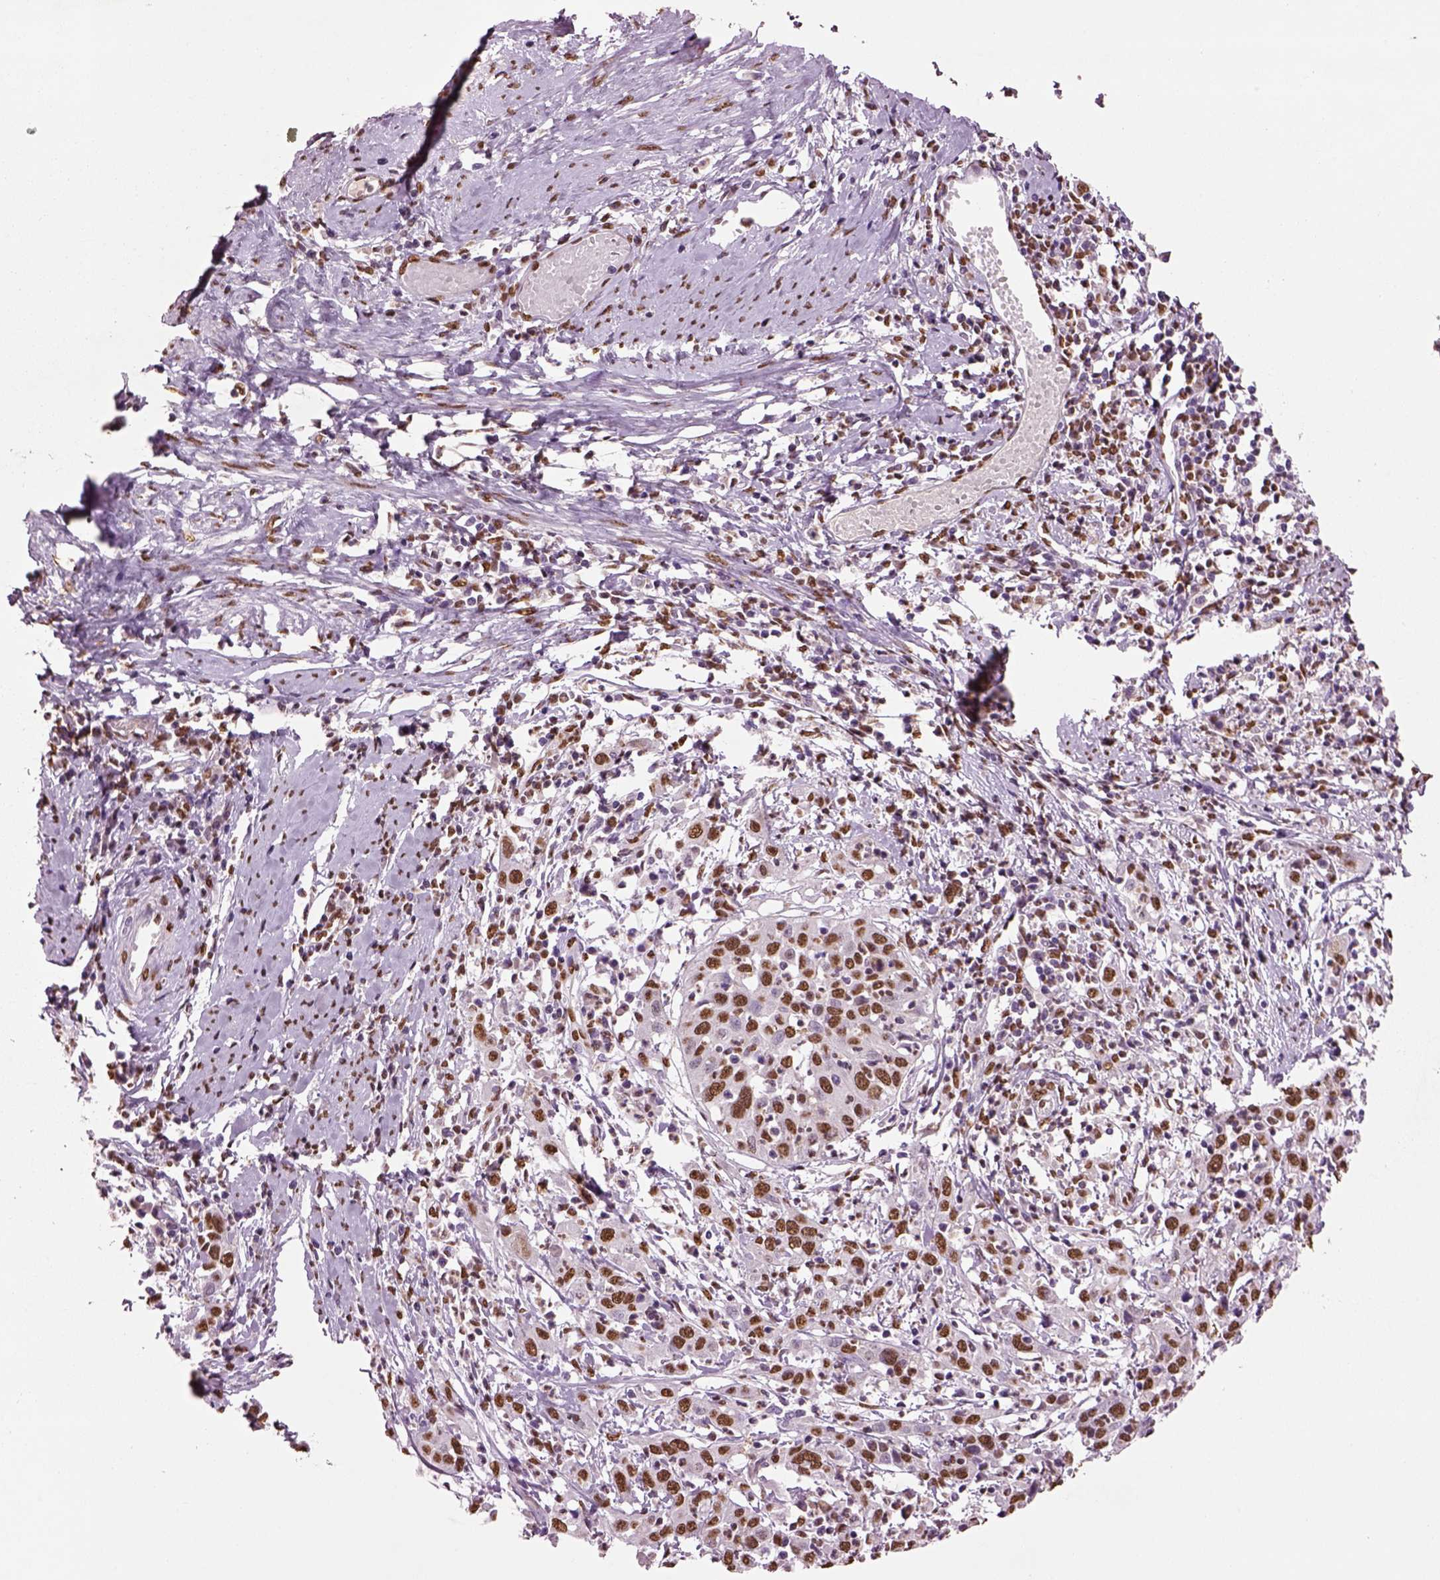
{"staining": {"intensity": "moderate", "quantity": ">75%", "location": "nuclear"}, "tissue": "cervical cancer", "cell_type": "Tumor cells", "image_type": "cancer", "snomed": [{"axis": "morphology", "description": "Squamous cell carcinoma, NOS"}, {"axis": "topography", "description": "Cervix"}], "caption": "Cervical cancer (squamous cell carcinoma) was stained to show a protein in brown. There is medium levels of moderate nuclear expression in about >75% of tumor cells. The staining was performed using DAB (3,3'-diaminobenzidine), with brown indicating positive protein expression. Nuclei are stained blue with hematoxylin.", "gene": "DDX3X", "patient": {"sex": "female", "age": 46}}